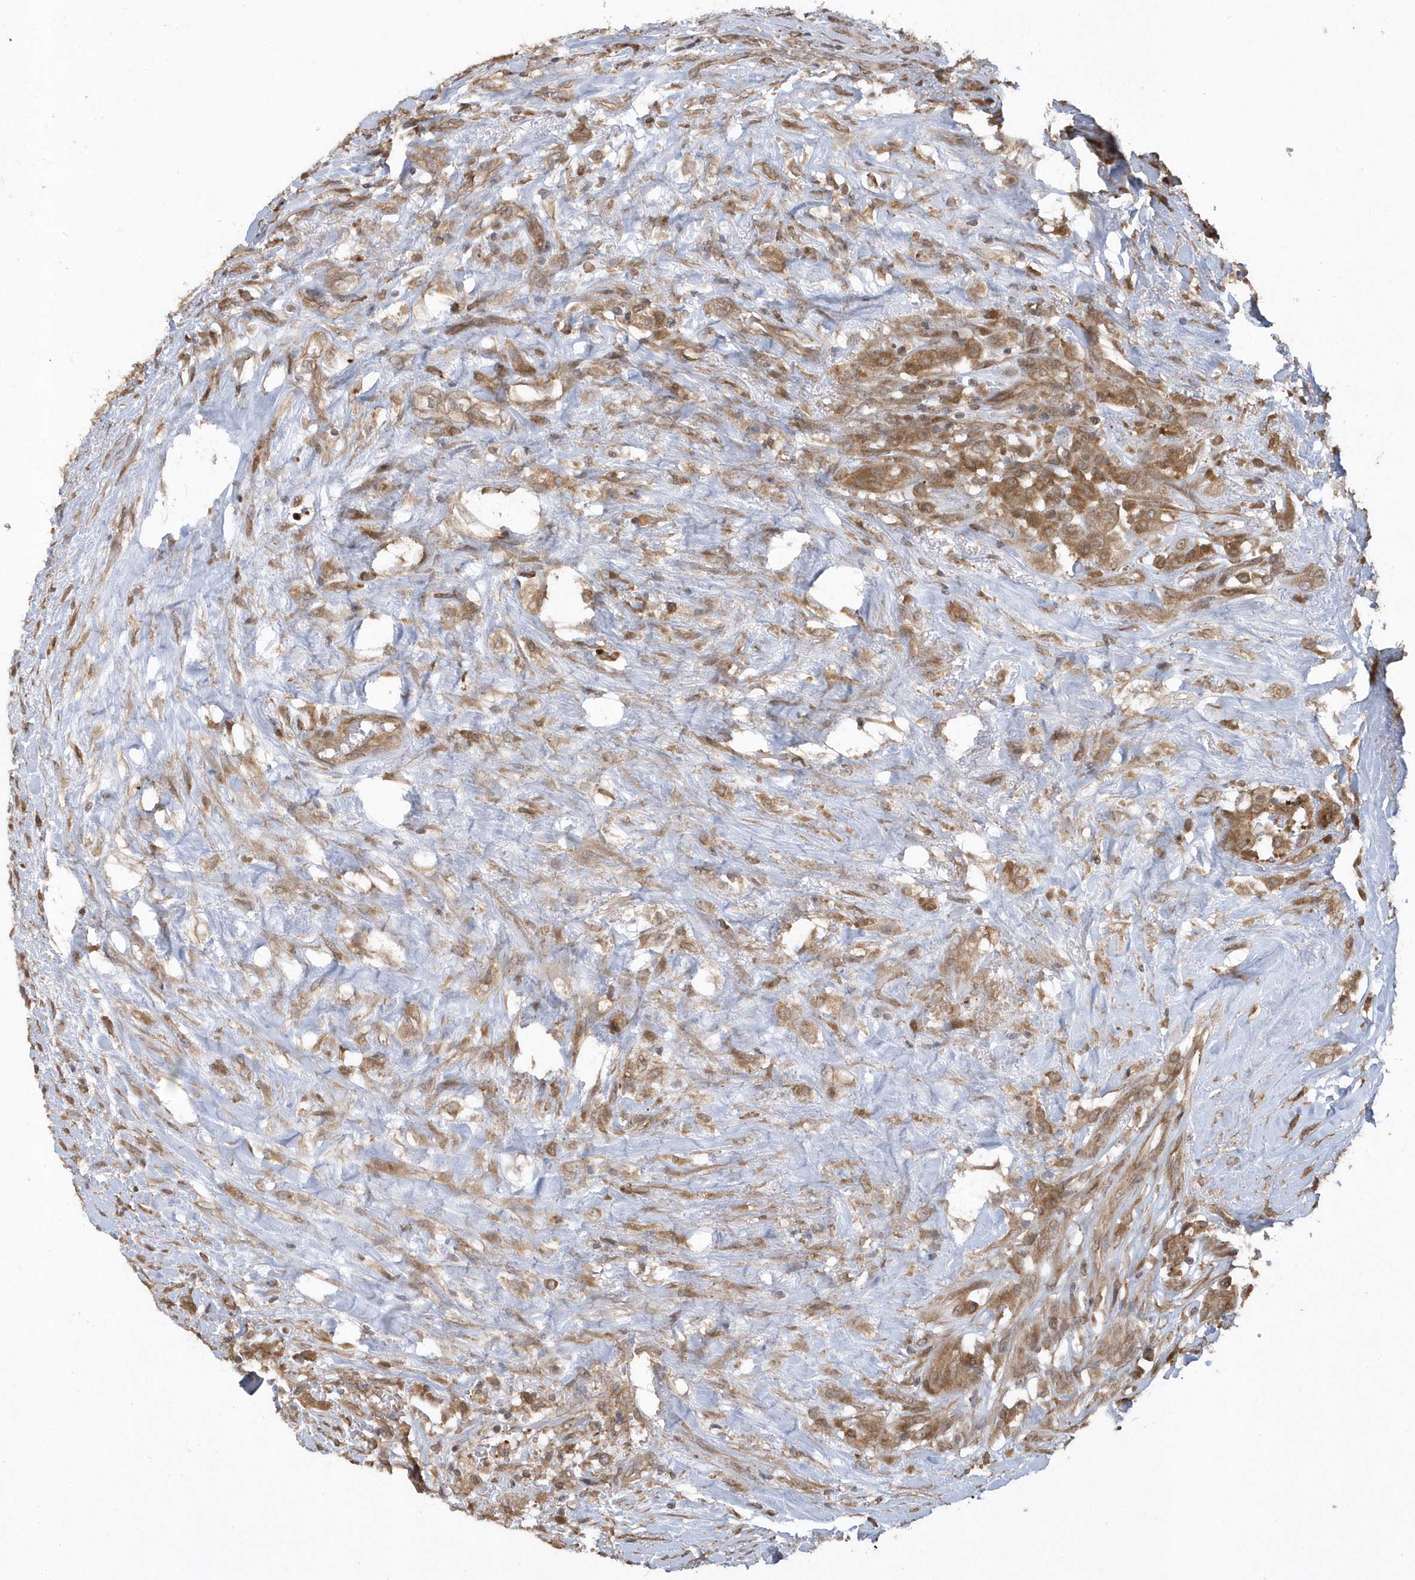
{"staining": {"intensity": "moderate", "quantity": ">75%", "location": "cytoplasmic/membranous"}, "tissue": "thyroid cancer", "cell_type": "Tumor cells", "image_type": "cancer", "snomed": [{"axis": "morphology", "description": "Papillary adenocarcinoma, NOS"}, {"axis": "topography", "description": "Thyroid gland"}], "caption": "Protein expression analysis of papillary adenocarcinoma (thyroid) shows moderate cytoplasmic/membranous staining in approximately >75% of tumor cells.", "gene": "HERPUD1", "patient": {"sex": "female", "age": 59}}